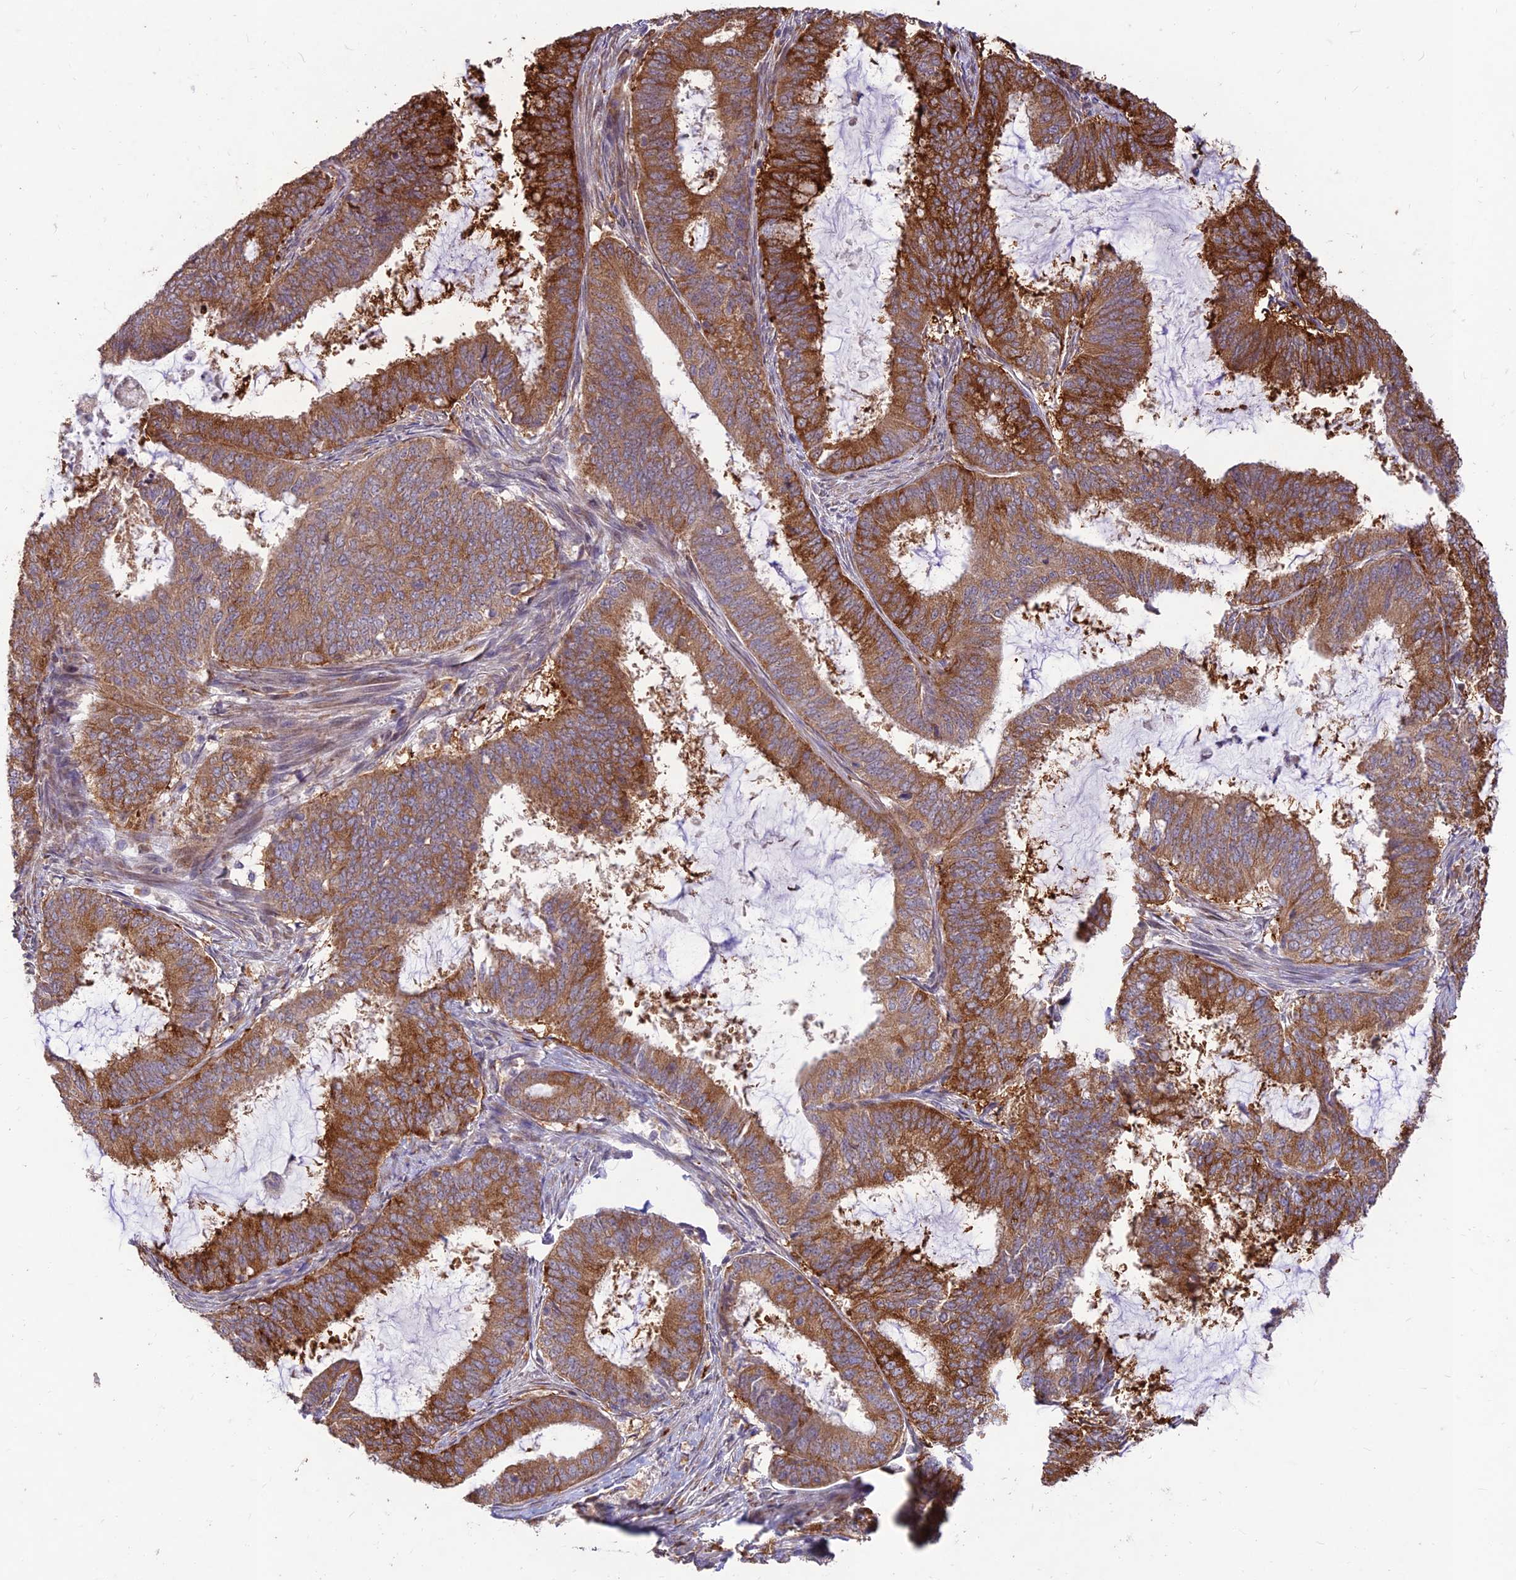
{"staining": {"intensity": "strong", "quantity": "25%-75%", "location": "cytoplasmic/membranous"}, "tissue": "endometrial cancer", "cell_type": "Tumor cells", "image_type": "cancer", "snomed": [{"axis": "morphology", "description": "Adenocarcinoma, NOS"}, {"axis": "topography", "description": "Endometrium"}], "caption": "Human endometrial cancer stained with a brown dye exhibits strong cytoplasmic/membranous positive expression in about 25%-75% of tumor cells.", "gene": "PPP1R11", "patient": {"sex": "female", "age": 51}}